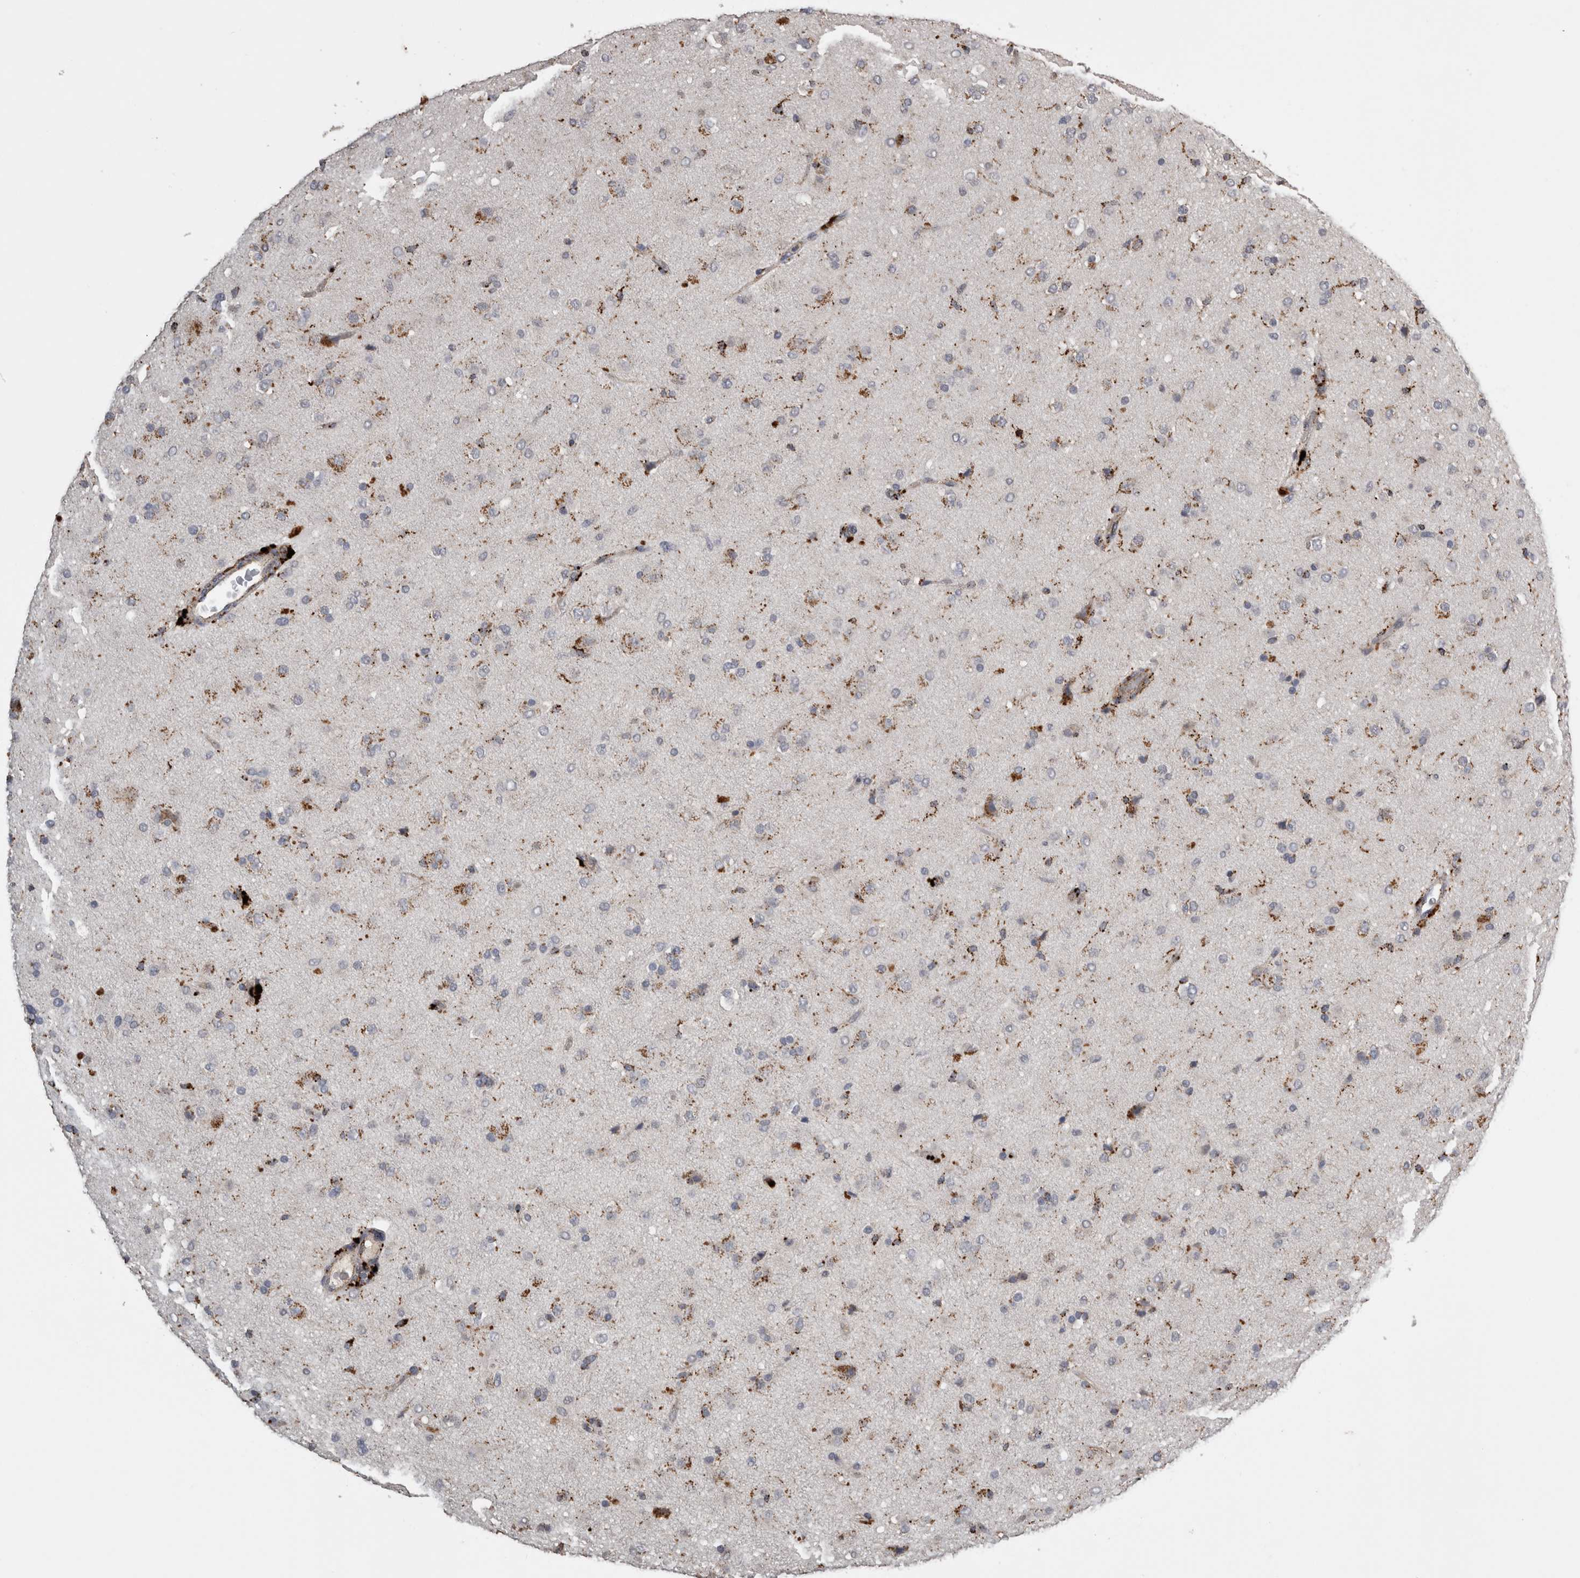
{"staining": {"intensity": "moderate", "quantity": "<25%", "location": "cytoplasmic/membranous"}, "tissue": "glioma", "cell_type": "Tumor cells", "image_type": "cancer", "snomed": [{"axis": "morphology", "description": "Glioma, malignant, Low grade"}, {"axis": "topography", "description": "Brain"}], "caption": "Tumor cells display low levels of moderate cytoplasmic/membranous positivity in approximately <25% of cells in human malignant low-grade glioma. Using DAB (3,3'-diaminobenzidine) (brown) and hematoxylin (blue) stains, captured at high magnification using brightfield microscopy.", "gene": "CTSZ", "patient": {"sex": "male", "age": 65}}